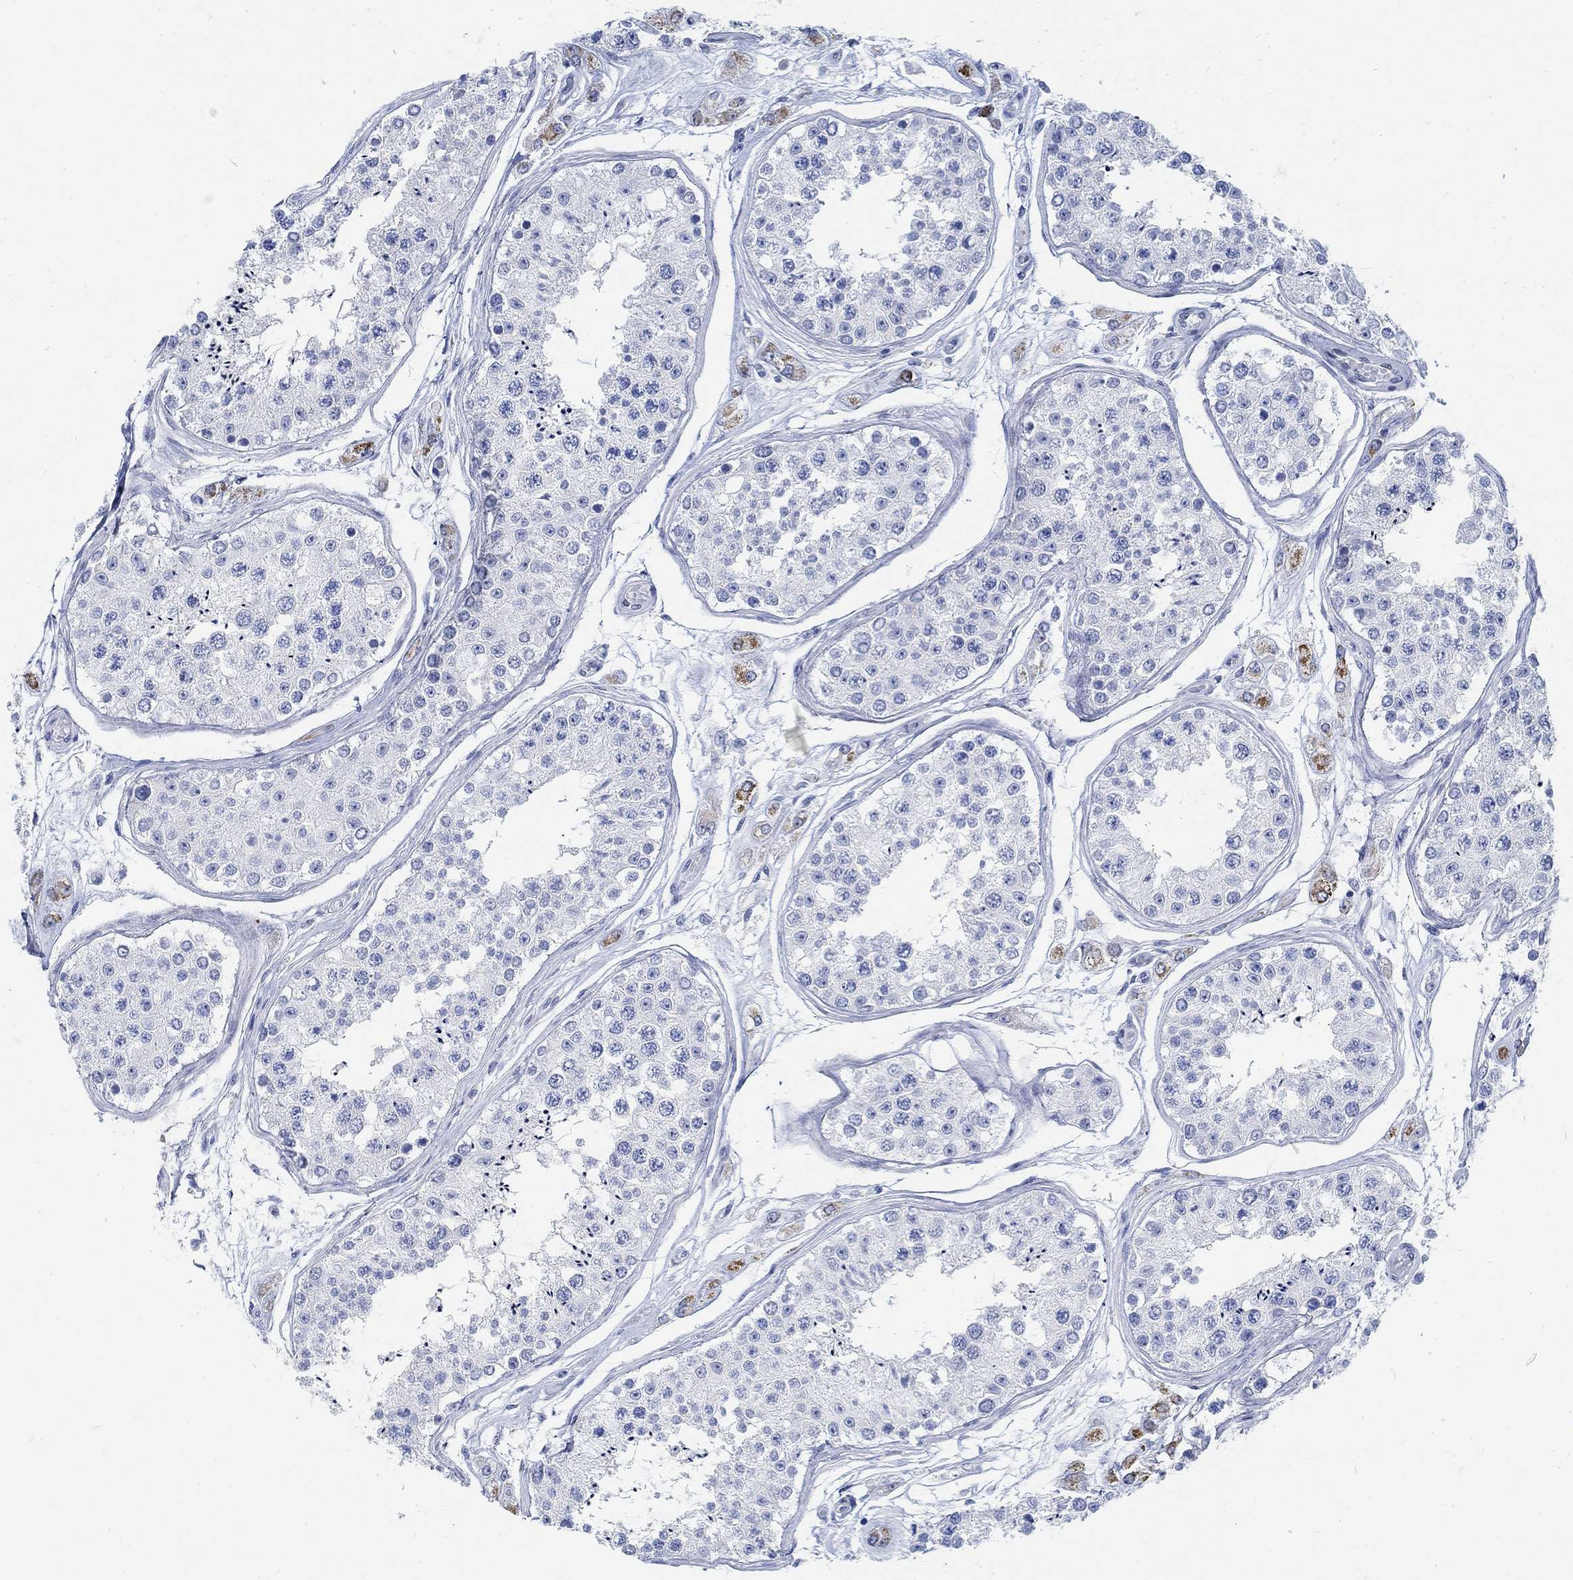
{"staining": {"intensity": "negative", "quantity": "none", "location": "none"}, "tissue": "testis", "cell_type": "Cells in seminiferous ducts", "image_type": "normal", "snomed": [{"axis": "morphology", "description": "Normal tissue, NOS"}, {"axis": "topography", "description": "Testis"}], "caption": "An immunohistochemistry (IHC) photomicrograph of unremarkable testis is shown. There is no staining in cells in seminiferous ducts of testis.", "gene": "RBM20", "patient": {"sex": "male", "age": 25}}